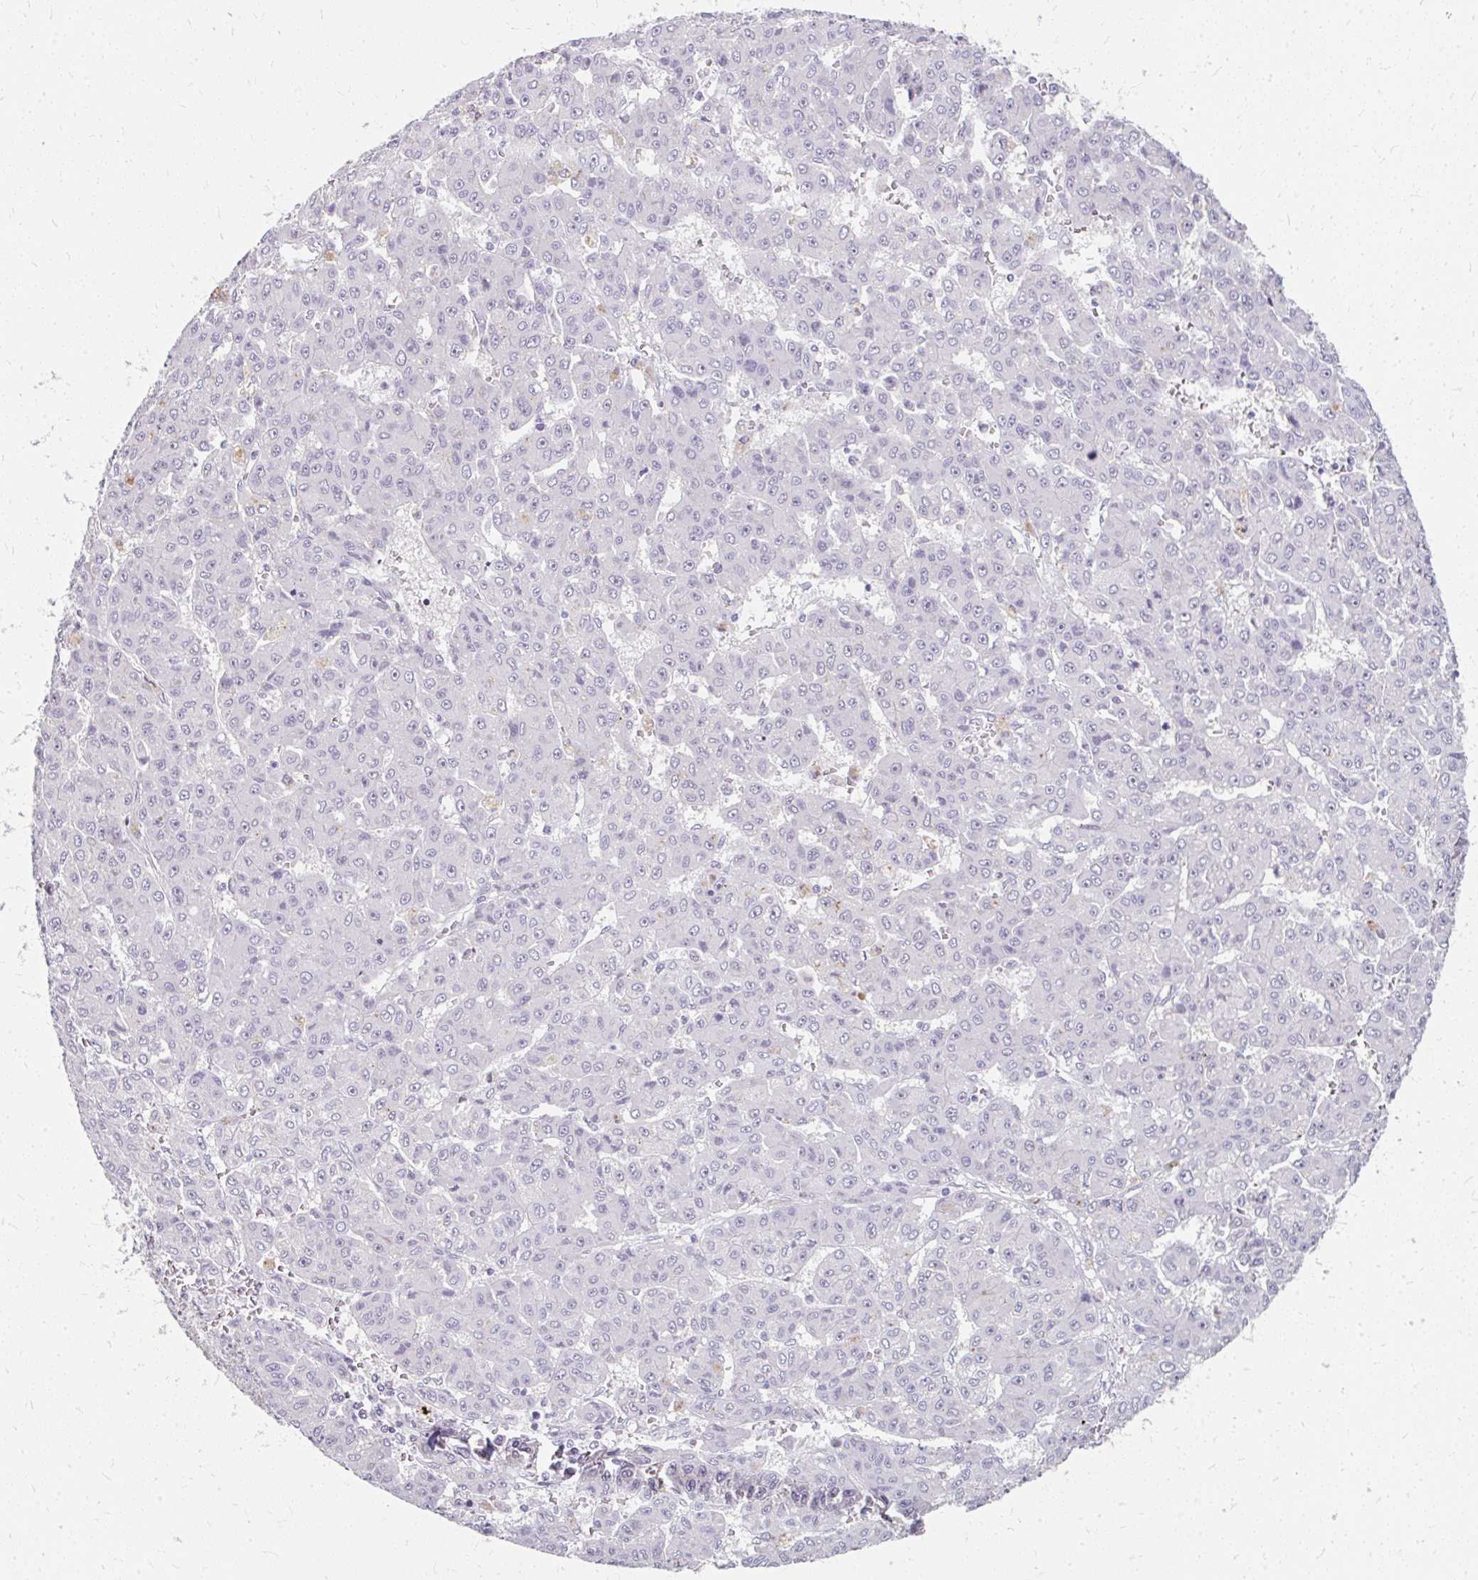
{"staining": {"intensity": "negative", "quantity": "none", "location": "none"}, "tissue": "liver cancer", "cell_type": "Tumor cells", "image_type": "cancer", "snomed": [{"axis": "morphology", "description": "Carcinoma, Hepatocellular, NOS"}, {"axis": "topography", "description": "Liver"}], "caption": "Tumor cells show no significant protein expression in hepatocellular carcinoma (liver).", "gene": "GTF2H1", "patient": {"sex": "male", "age": 70}}